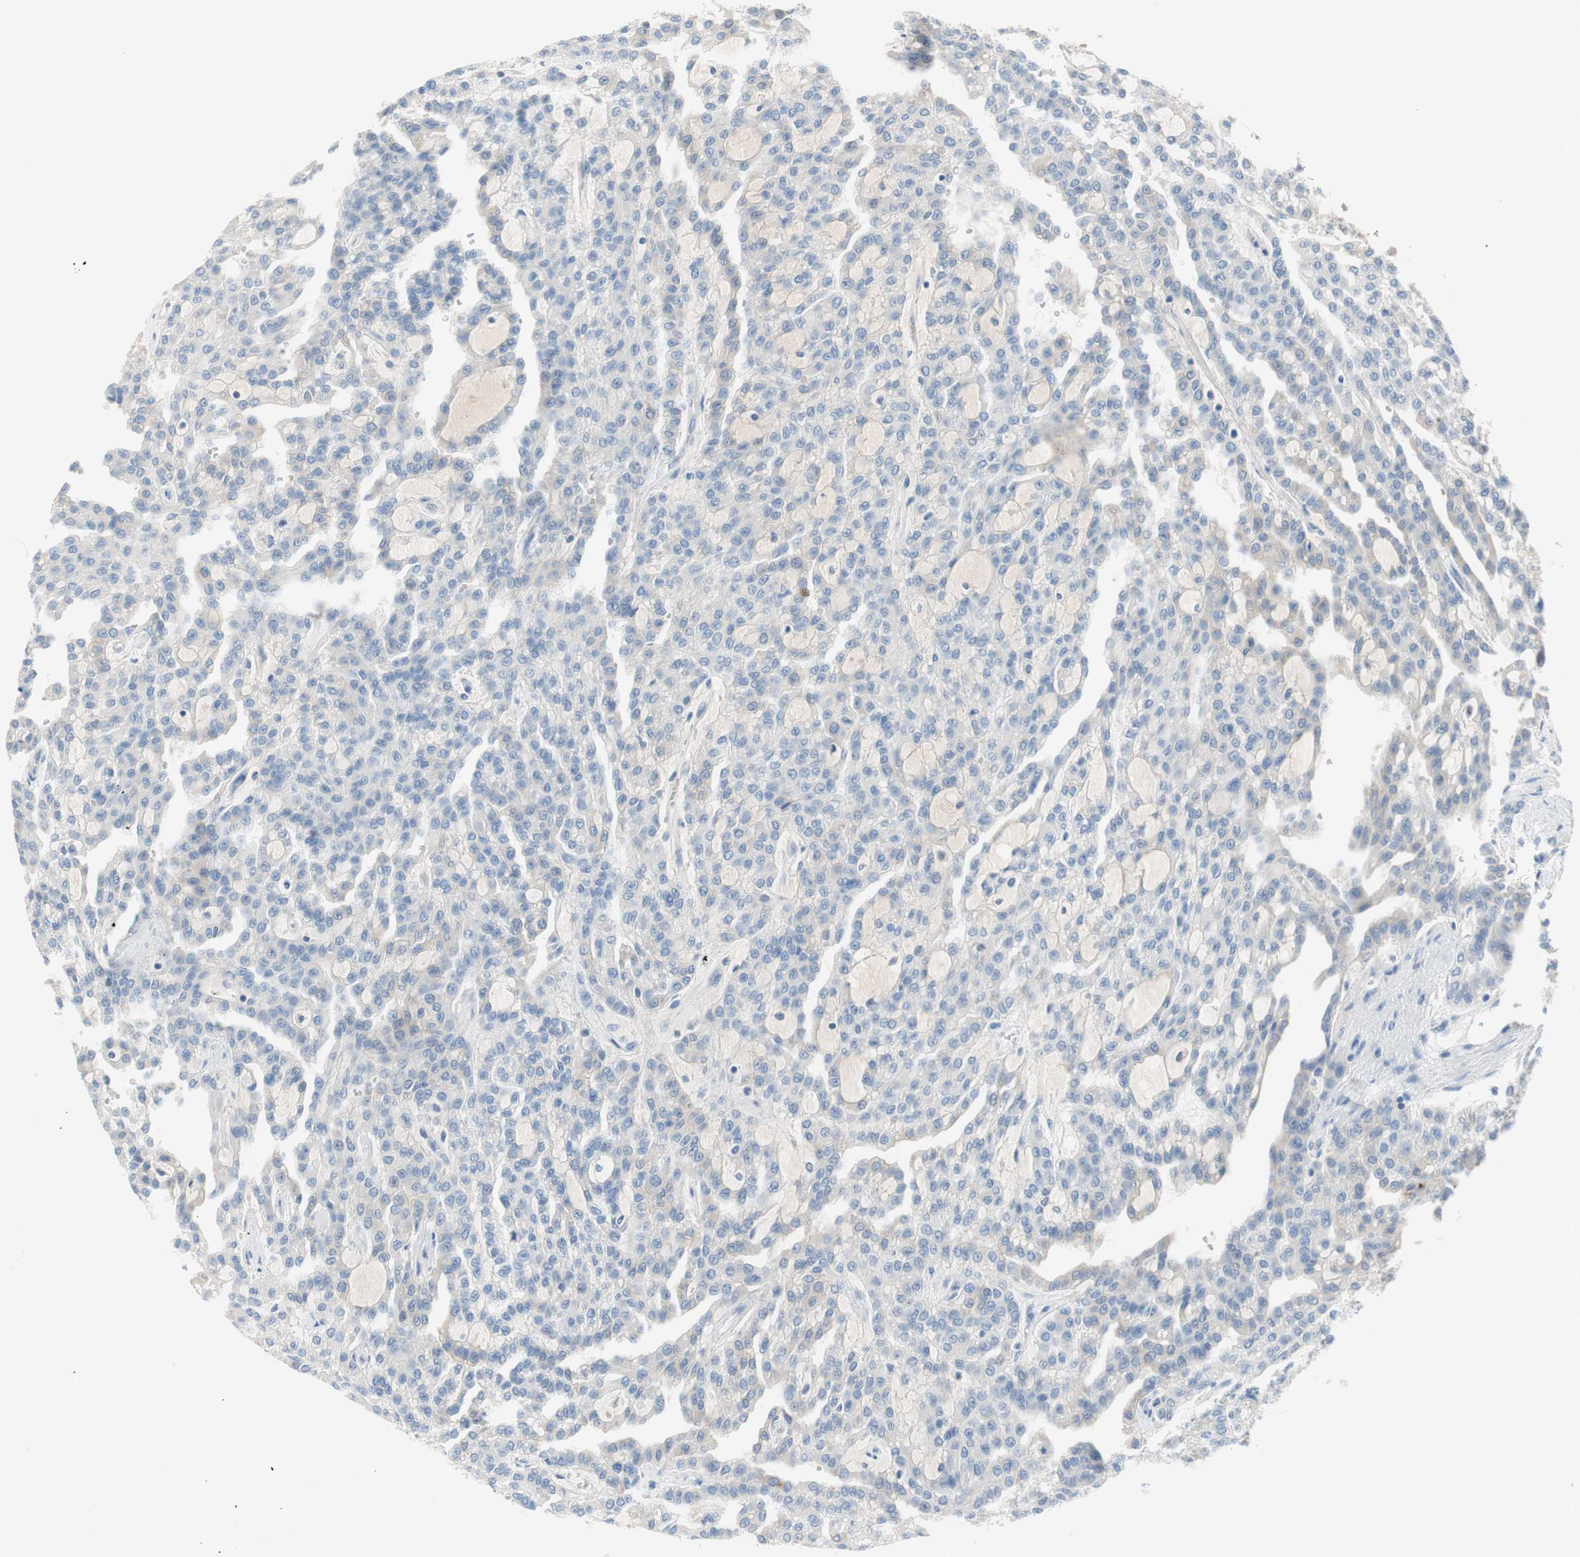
{"staining": {"intensity": "negative", "quantity": "none", "location": "none"}, "tissue": "renal cancer", "cell_type": "Tumor cells", "image_type": "cancer", "snomed": [{"axis": "morphology", "description": "Adenocarcinoma, NOS"}, {"axis": "topography", "description": "Kidney"}], "caption": "DAB immunohistochemical staining of human adenocarcinoma (renal) displays no significant positivity in tumor cells.", "gene": "FDFT1", "patient": {"sex": "male", "age": 63}}